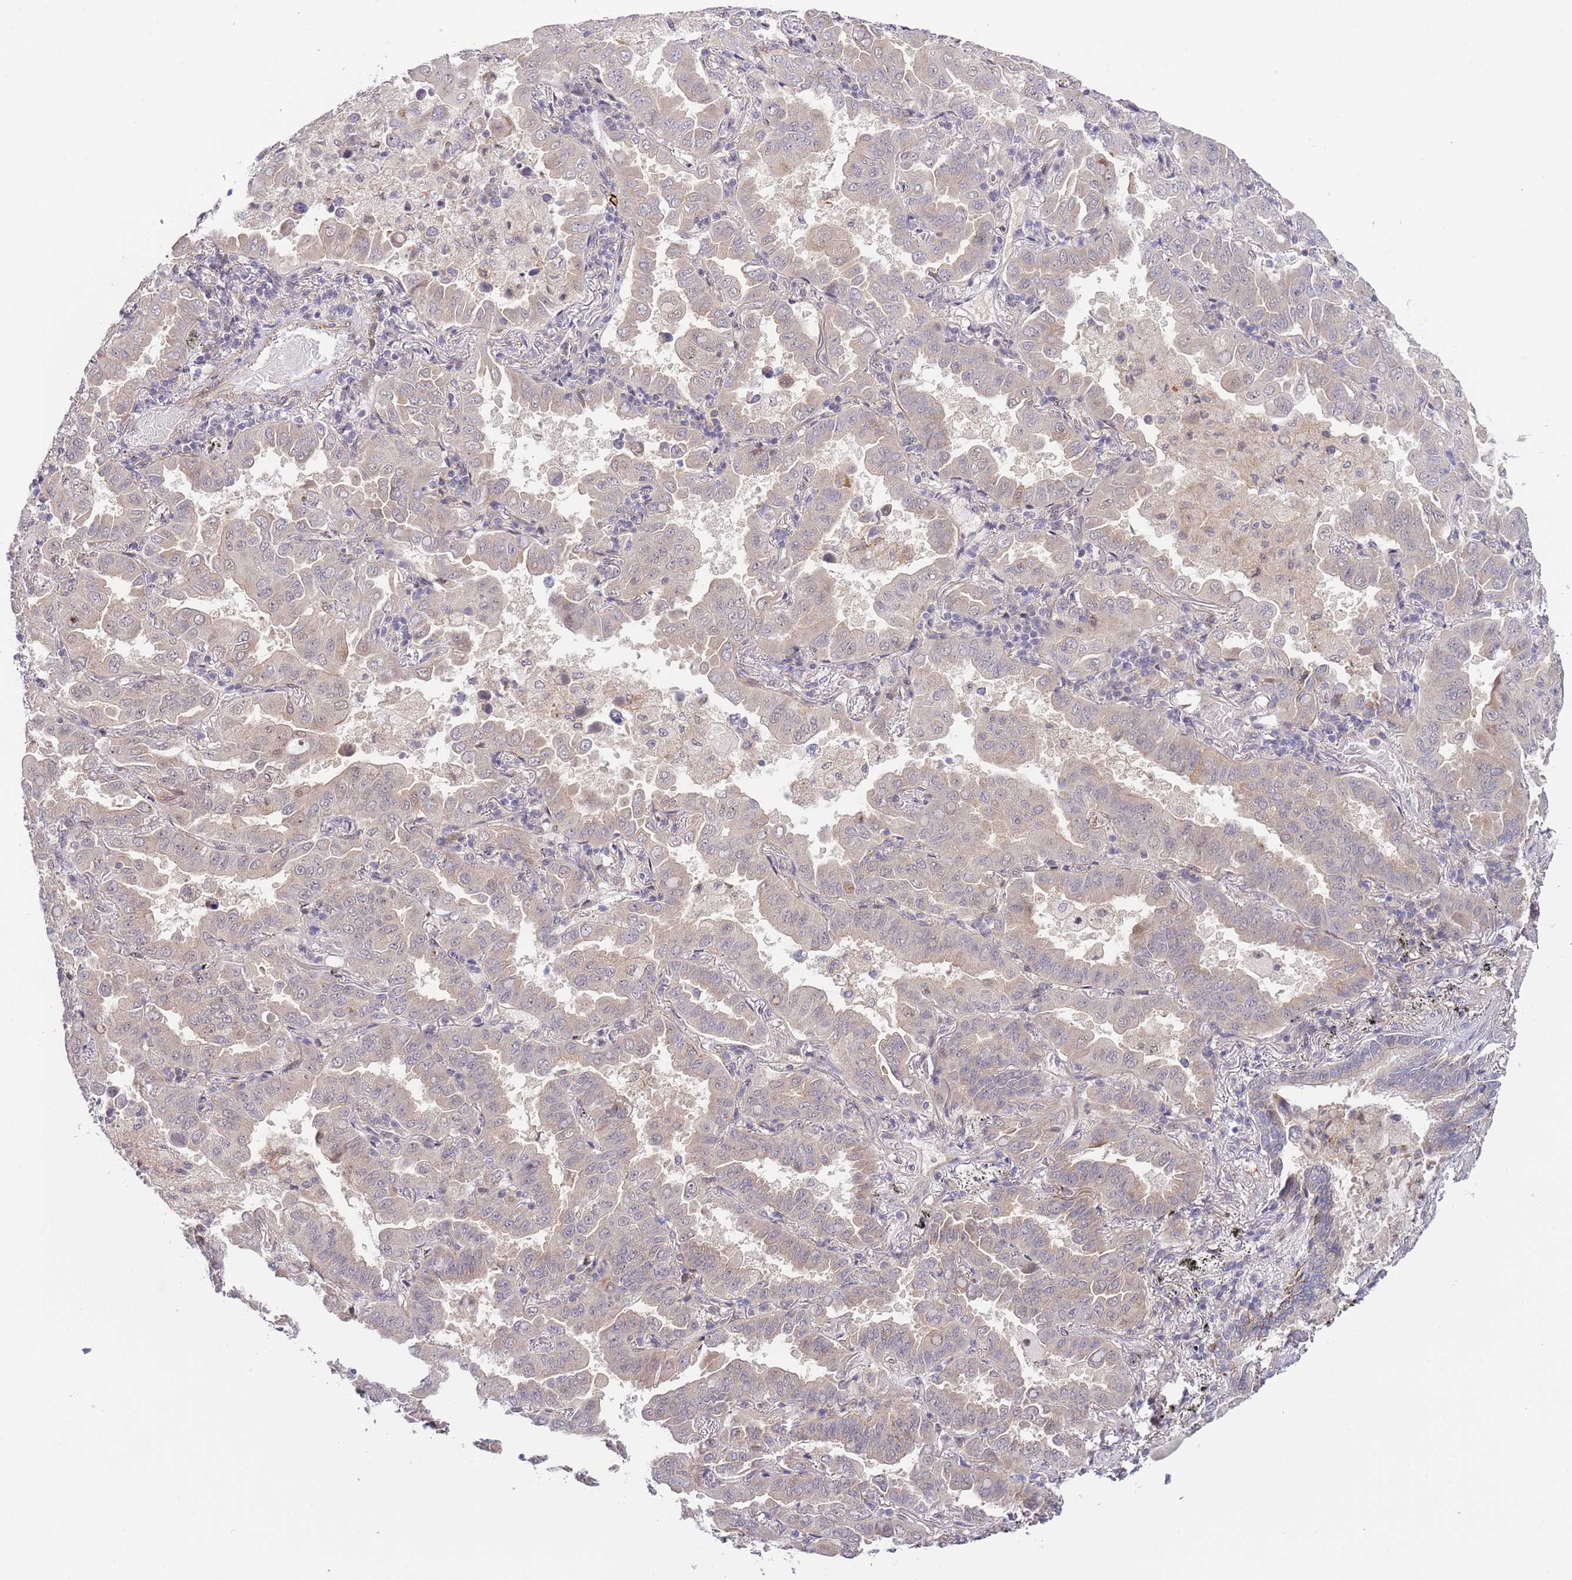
{"staining": {"intensity": "weak", "quantity": "<25%", "location": "nuclear"}, "tissue": "lung cancer", "cell_type": "Tumor cells", "image_type": "cancer", "snomed": [{"axis": "morphology", "description": "Adenocarcinoma, NOS"}, {"axis": "topography", "description": "Lung"}], "caption": "IHC of human adenocarcinoma (lung) reveals no staining in tumor cells.", "gene": "PRR16", "patient": {"sex": "male", "age": 64}}